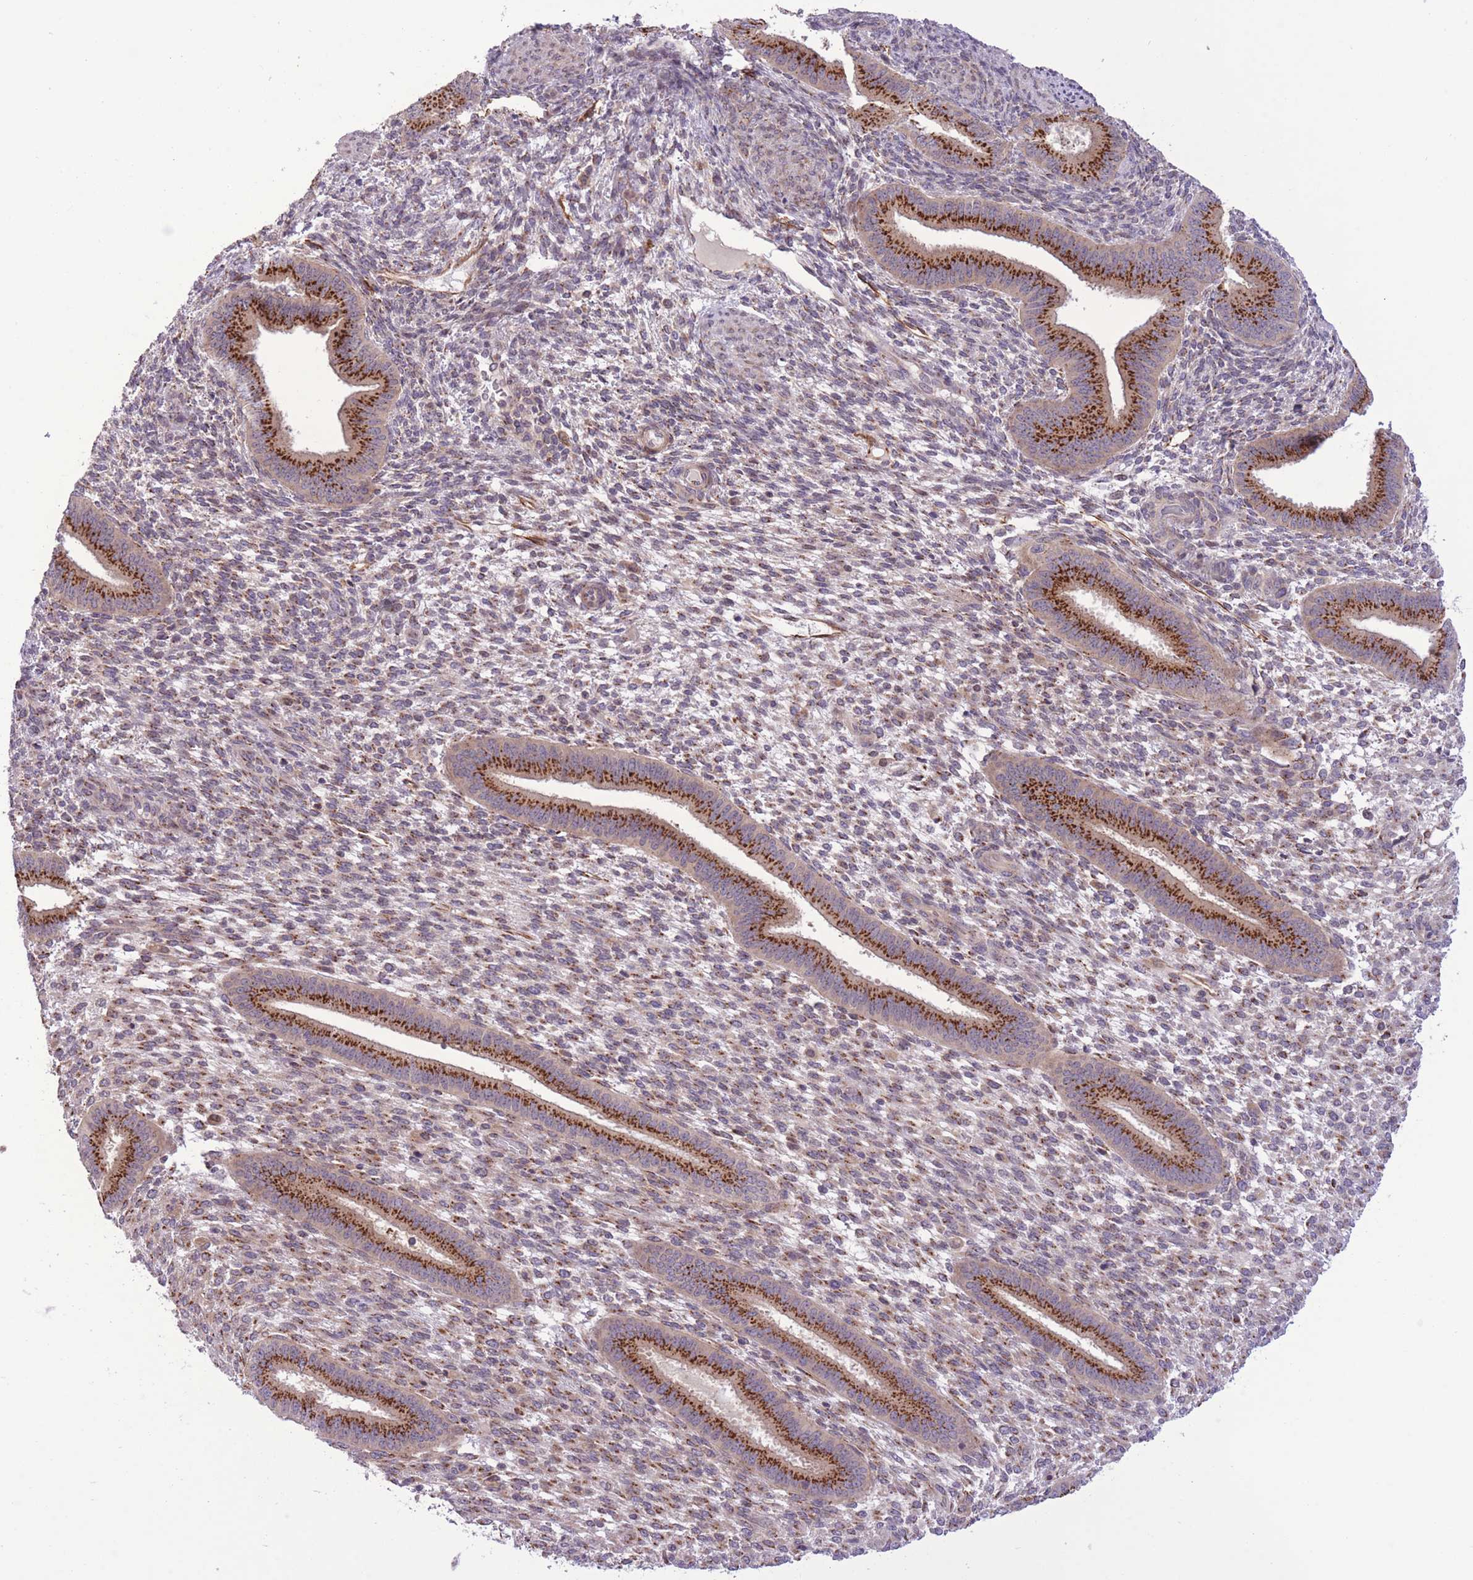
{"staining": {"intensity": "moderate", "quantity": "25%-75%", "location": "cytoplasmic/membranous"}, "tissue": "endometrium", "cell_type": "Cells in endometrial stroma", "image_type": "normal", "snomed": [{"axis": "morphology", "description": "Normal tissue, NOS"}, {"axis": "topography", "description": "Endometrium"}], "caption": "Moderate cytoplasmic/membranous staining is appreciated in approximately 25%-75% of cells in endometrial stroma in unremarkable endometrium. (Brightfield microscopy of DAB IHC at high magnification).", "gene": "ZBED5", "patient": {"sex": "female", "age": 36}}